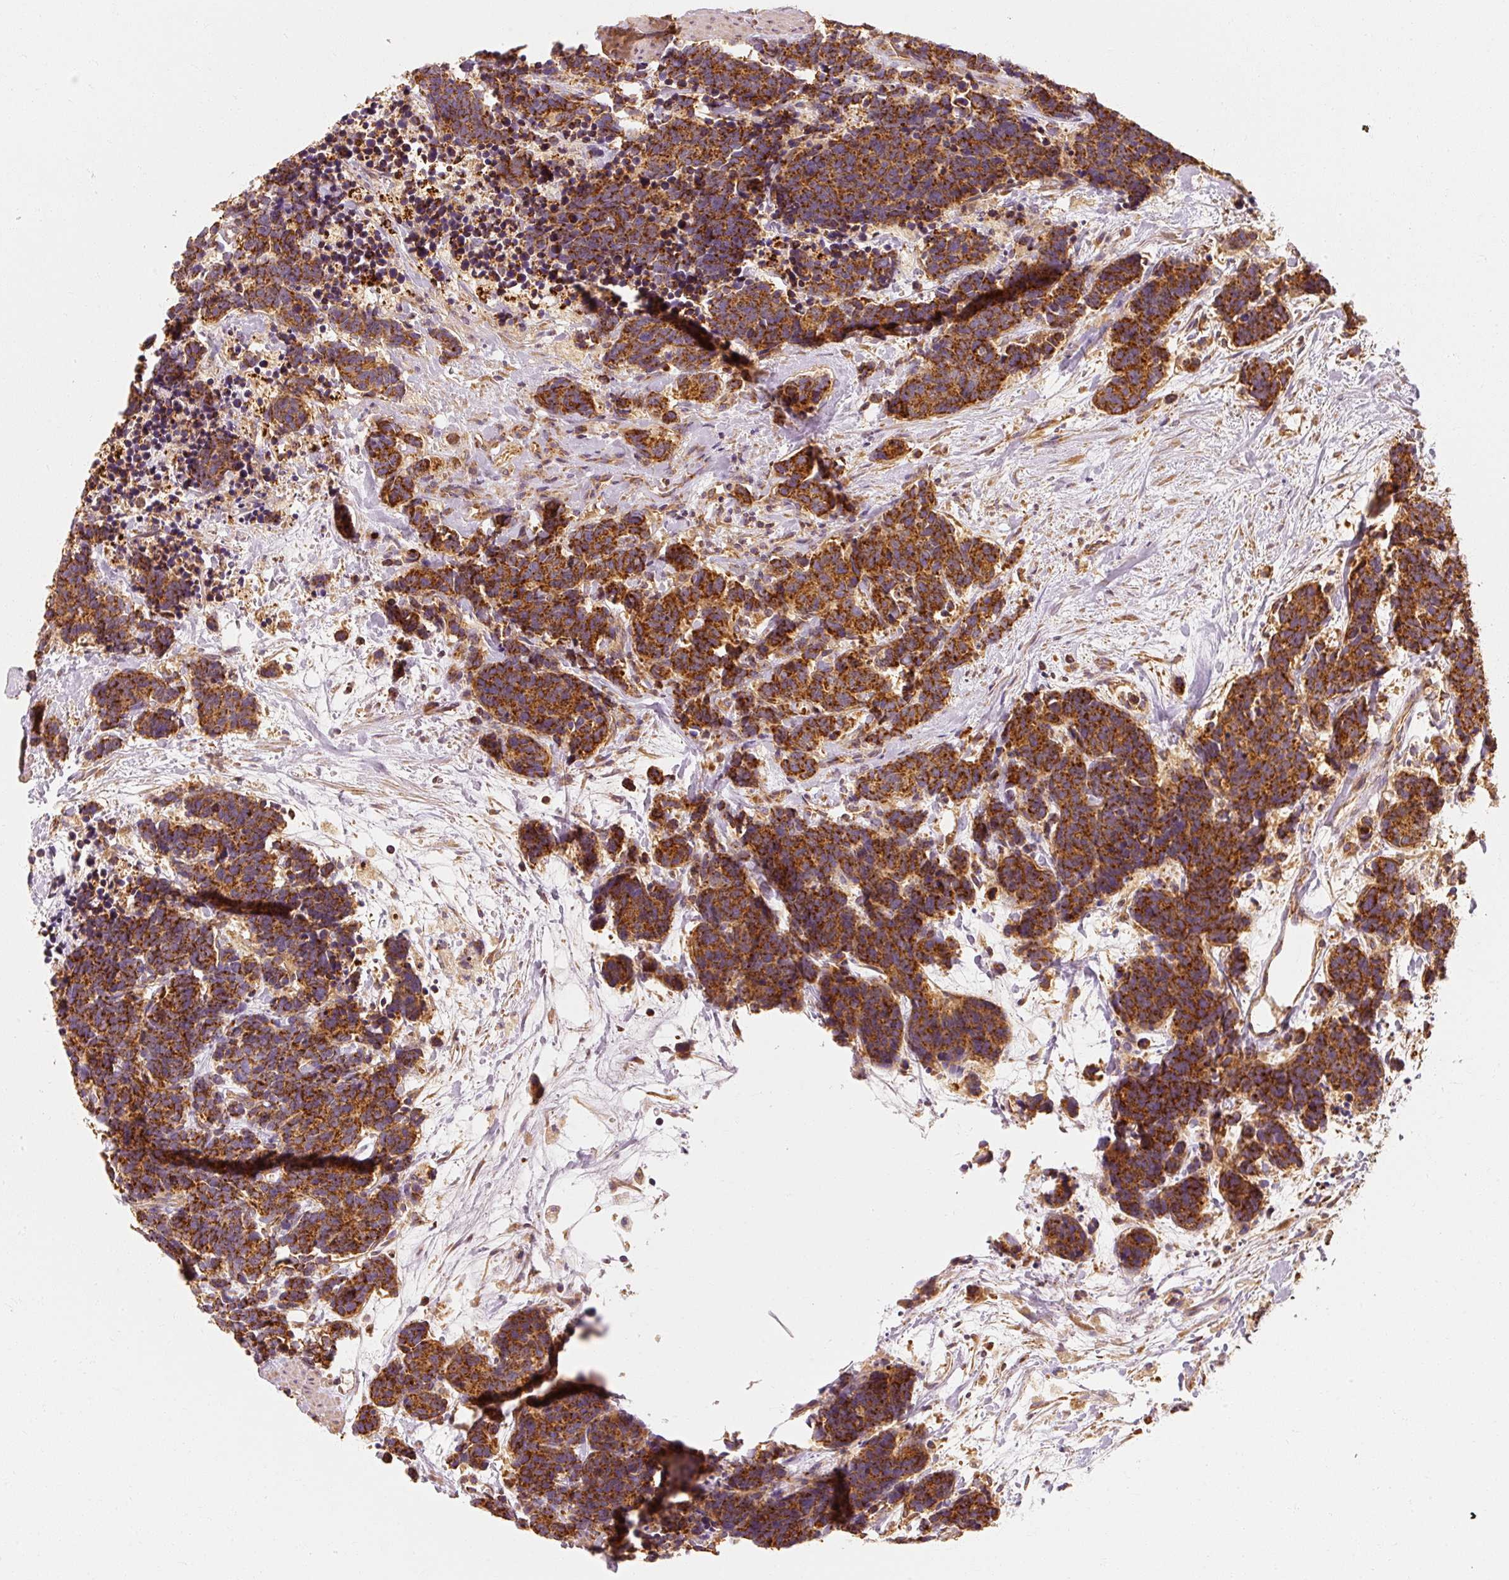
{"staining": {"intensity": "strong", "quantity": ">75%", "location": "cytoplasmic/membranous"}, "tissue": "carcinoid", "cell_type": "Tumor cells", "image_type": "cancer", "snomed": [{"axis": "morphology", "description": "Carcinoma, NOS"}, {"axis": "morphology", "description": "Carcinoid, malignant, NOS"}, {"axis": "topography", "description": "Prostate"}], "caption": "Strong cytoplasmic/membranous staining is identified in approximately >75% of tumor cells in carcinoid.", "gene": "TOMM40", "patient": {"sex": "male", "age": 57}}